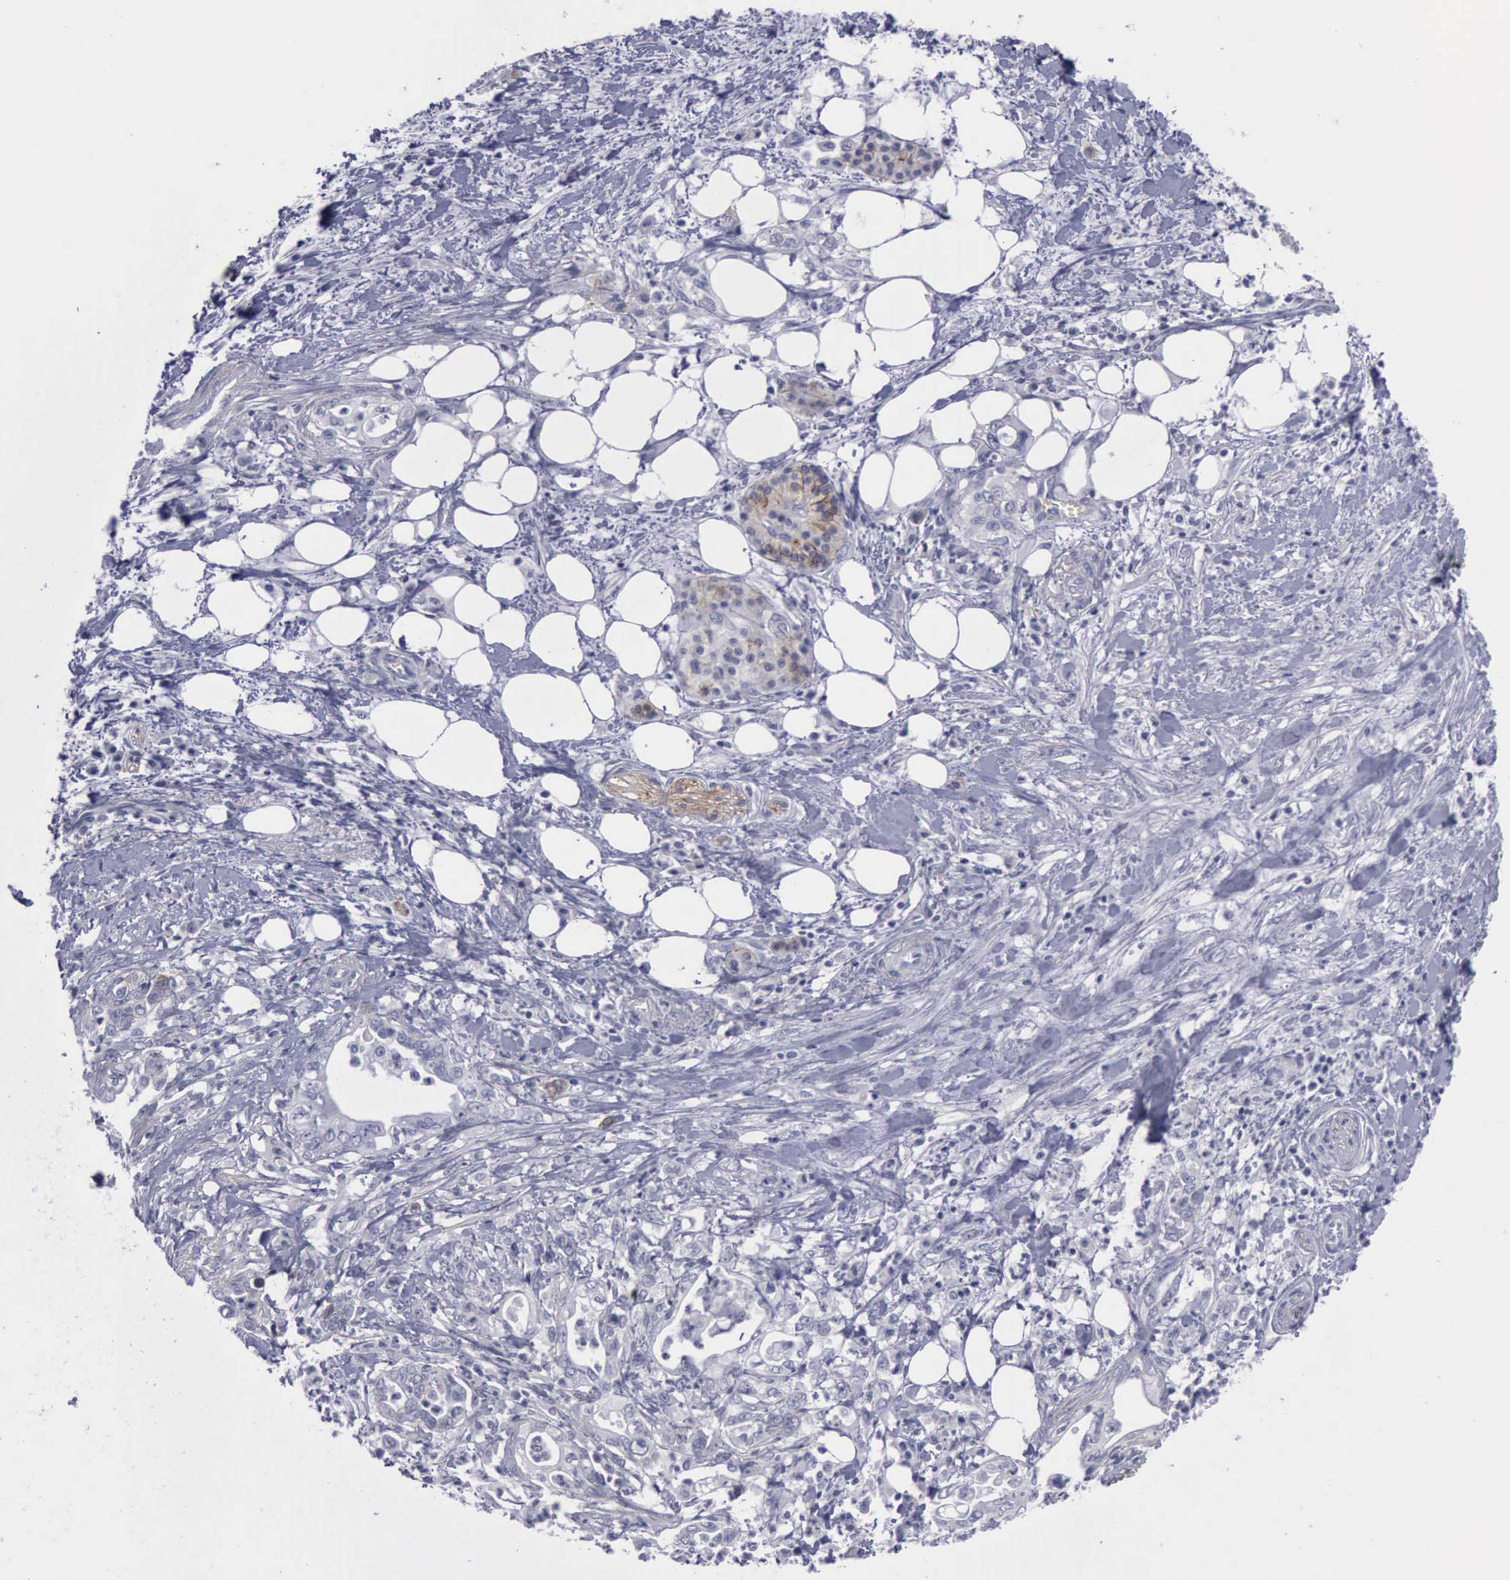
{"staining": {"intensity": "moderate", "quantity": "<25%", "location": "cytoplasmic/membranous"}, "tissue": "pancreatic cancer", "cell_type": "Tumor cells", "image_type": "cancer", "snomed": [{"axis": "morphology", "description": "Adenocarcinoma, NOS"}, {"axis": "topography", "description": "Pancreas"}], "caption": "High-power microscopy captured an IHC photomicrograph of adenocarcinoma (pancreatic), revealing moderate cytoplasmic/membranous staining in approximately <25% of tumor cells.", "gene": "CDH2", "patient": {"sex": "female", "age": 66}}